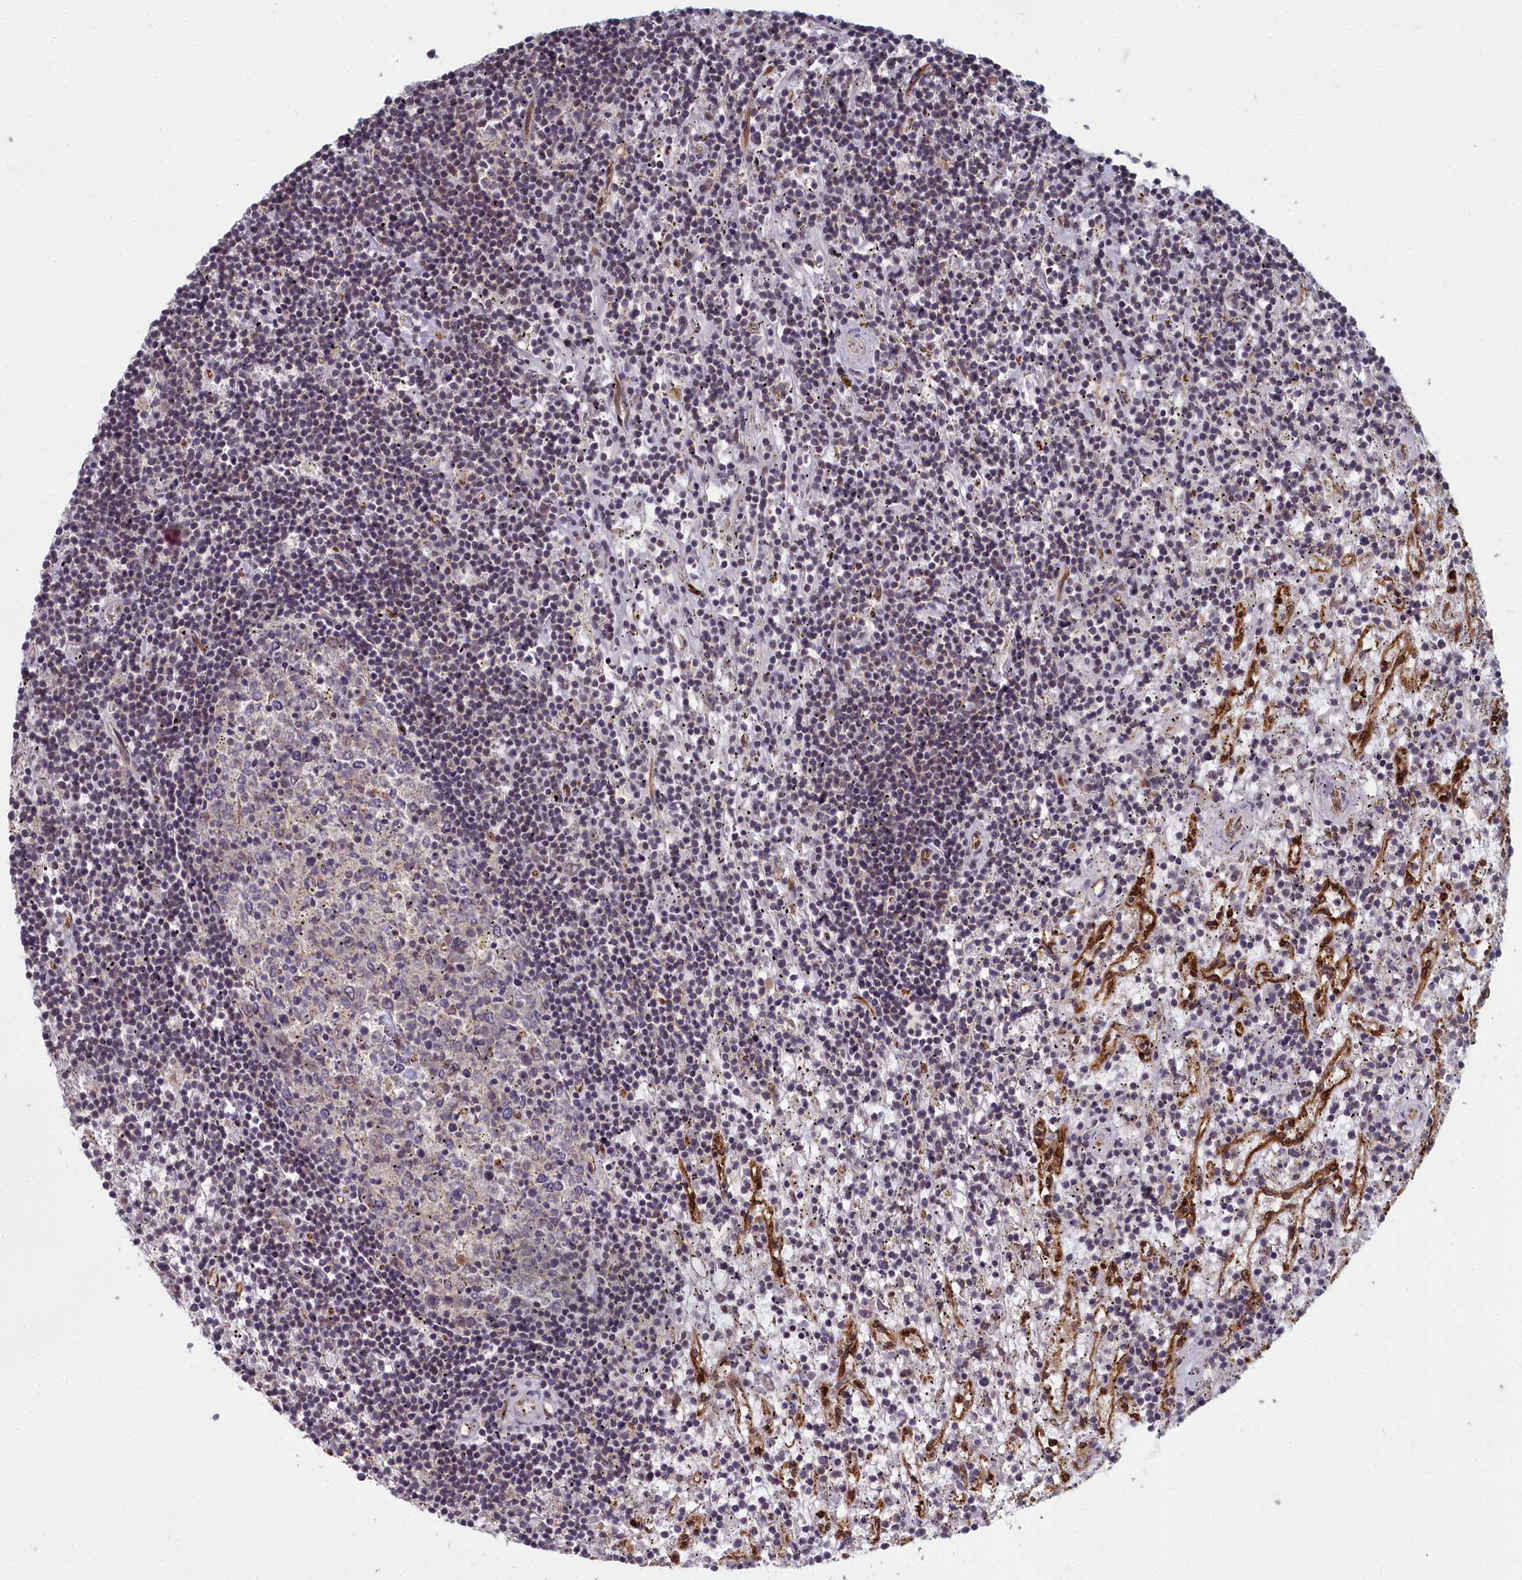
{"staining": {"intensity": "weak", "quantity": "<25%", "location": "cytoplasmic/membranous"}, "tissue": "lymphoma", "cell_type": "Tumor cells", "image_type": "cancer", "snomed": [{"axis": "morphology", "description": "Malignant lymphoma, non-Hodgkin's type, Low grade"}, {"axis": "topography", "description": "Spleen"}], "caption": "This is an immunohistochemistry micrograph of human malignant lymphoma, non-Hodgkin's type (low-grade). There is no staining in tumor cells.", "gene": "TSPYL4", "patient": {"sex": "male", "age": 76}}